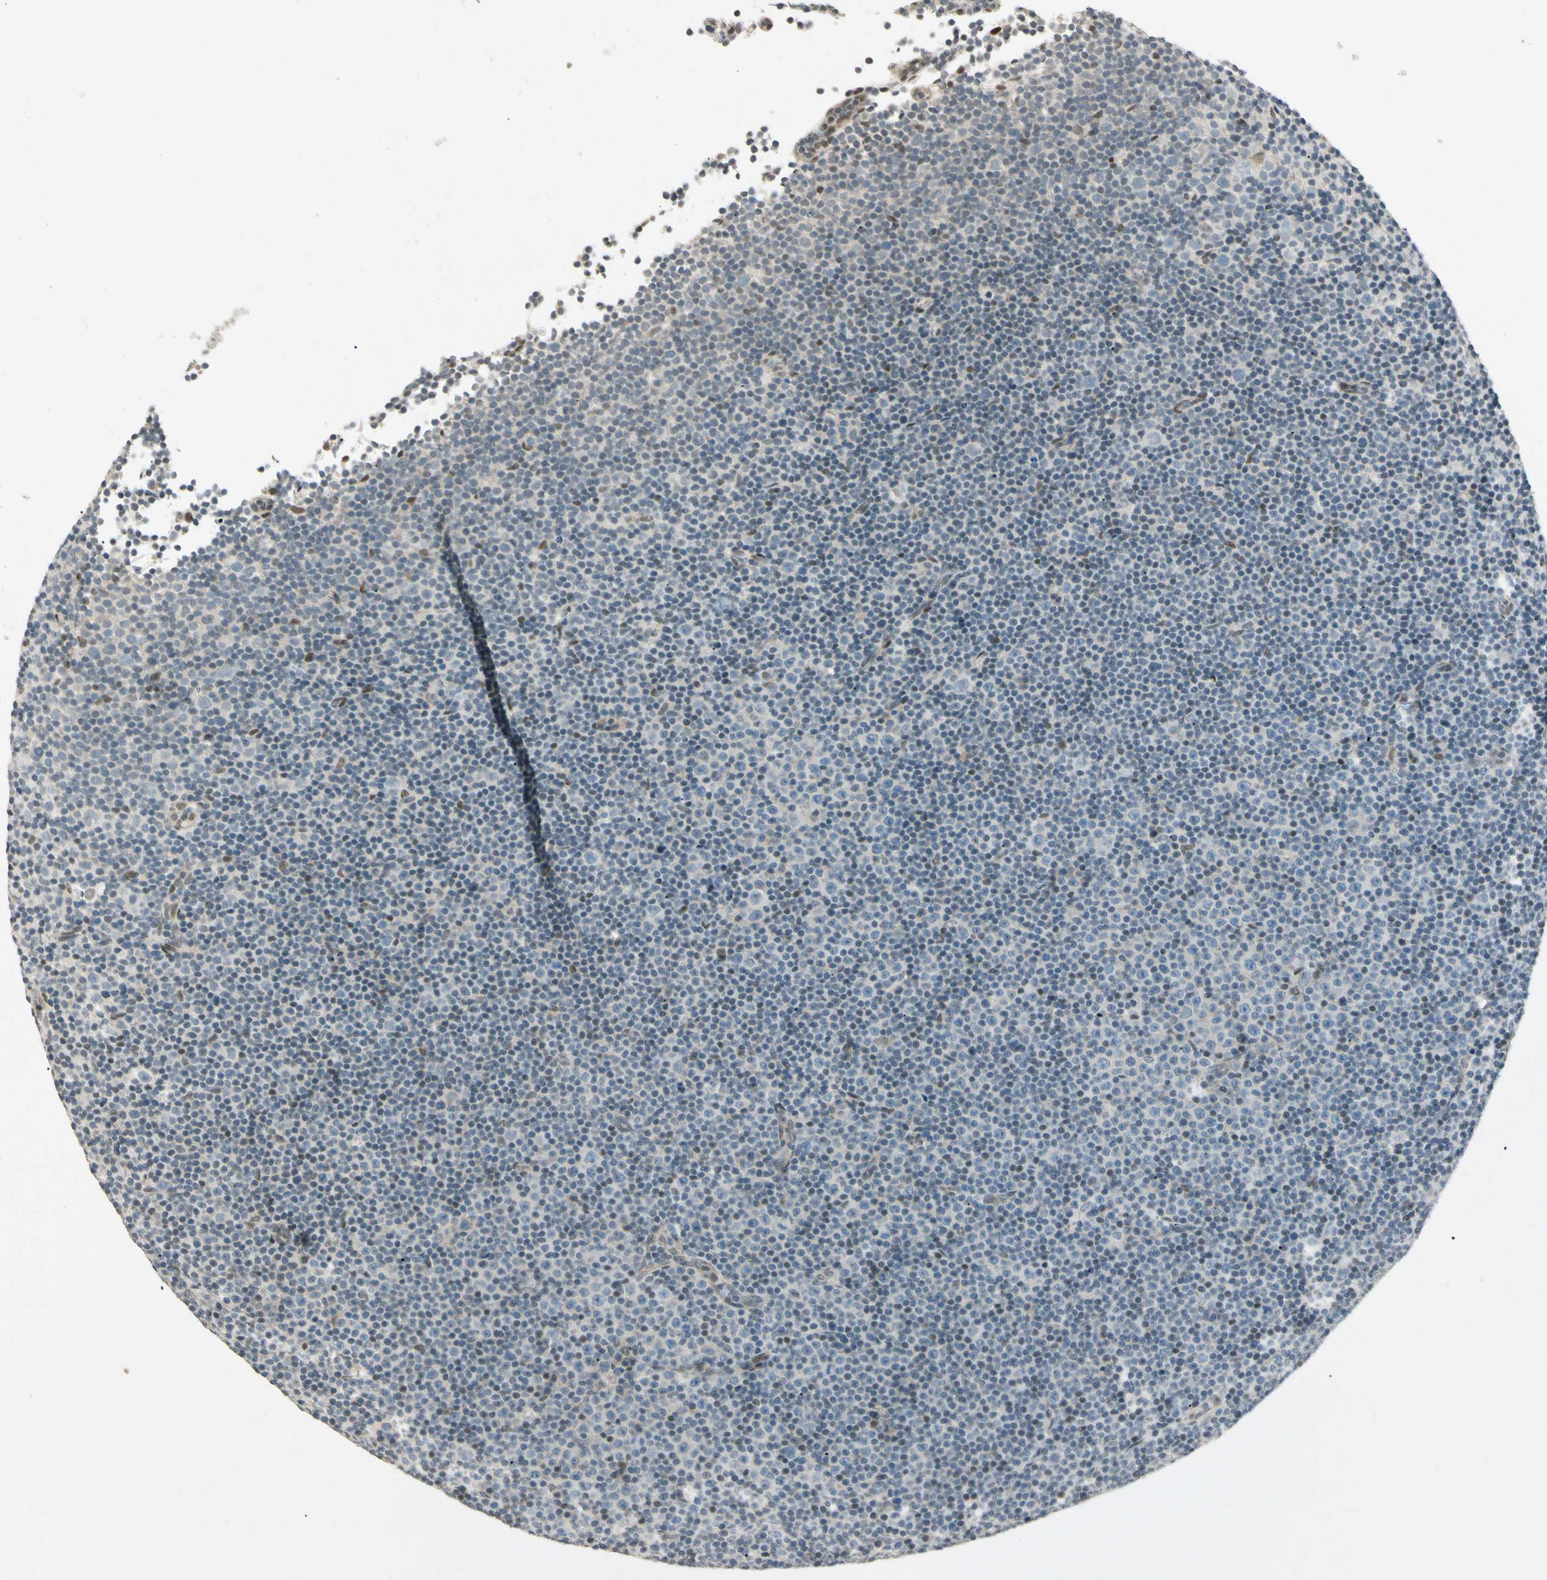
{"staining": {"intensity": "weak", "quantity": "<25%", "location": "cytoplasmic/membranous,nuclear"}, "tissue": "lymphoma", "cell_type": "Tumor cells", "image_type": "cancer", "snomed": [{"axis": "morphology", "description": "Malignant lymphoma, non-Hodgkin's type, Low grade"}, {"axis": "topography", "description": "Lymph node"}], "caption": "DAB (3,3'-diaminobenzidine) immunohistochemical staining of human lymphoma reveals no significant positivity in tumor cells.", "gene": "ZBTB4", "patient": {"sex": "female", "age": 67}}